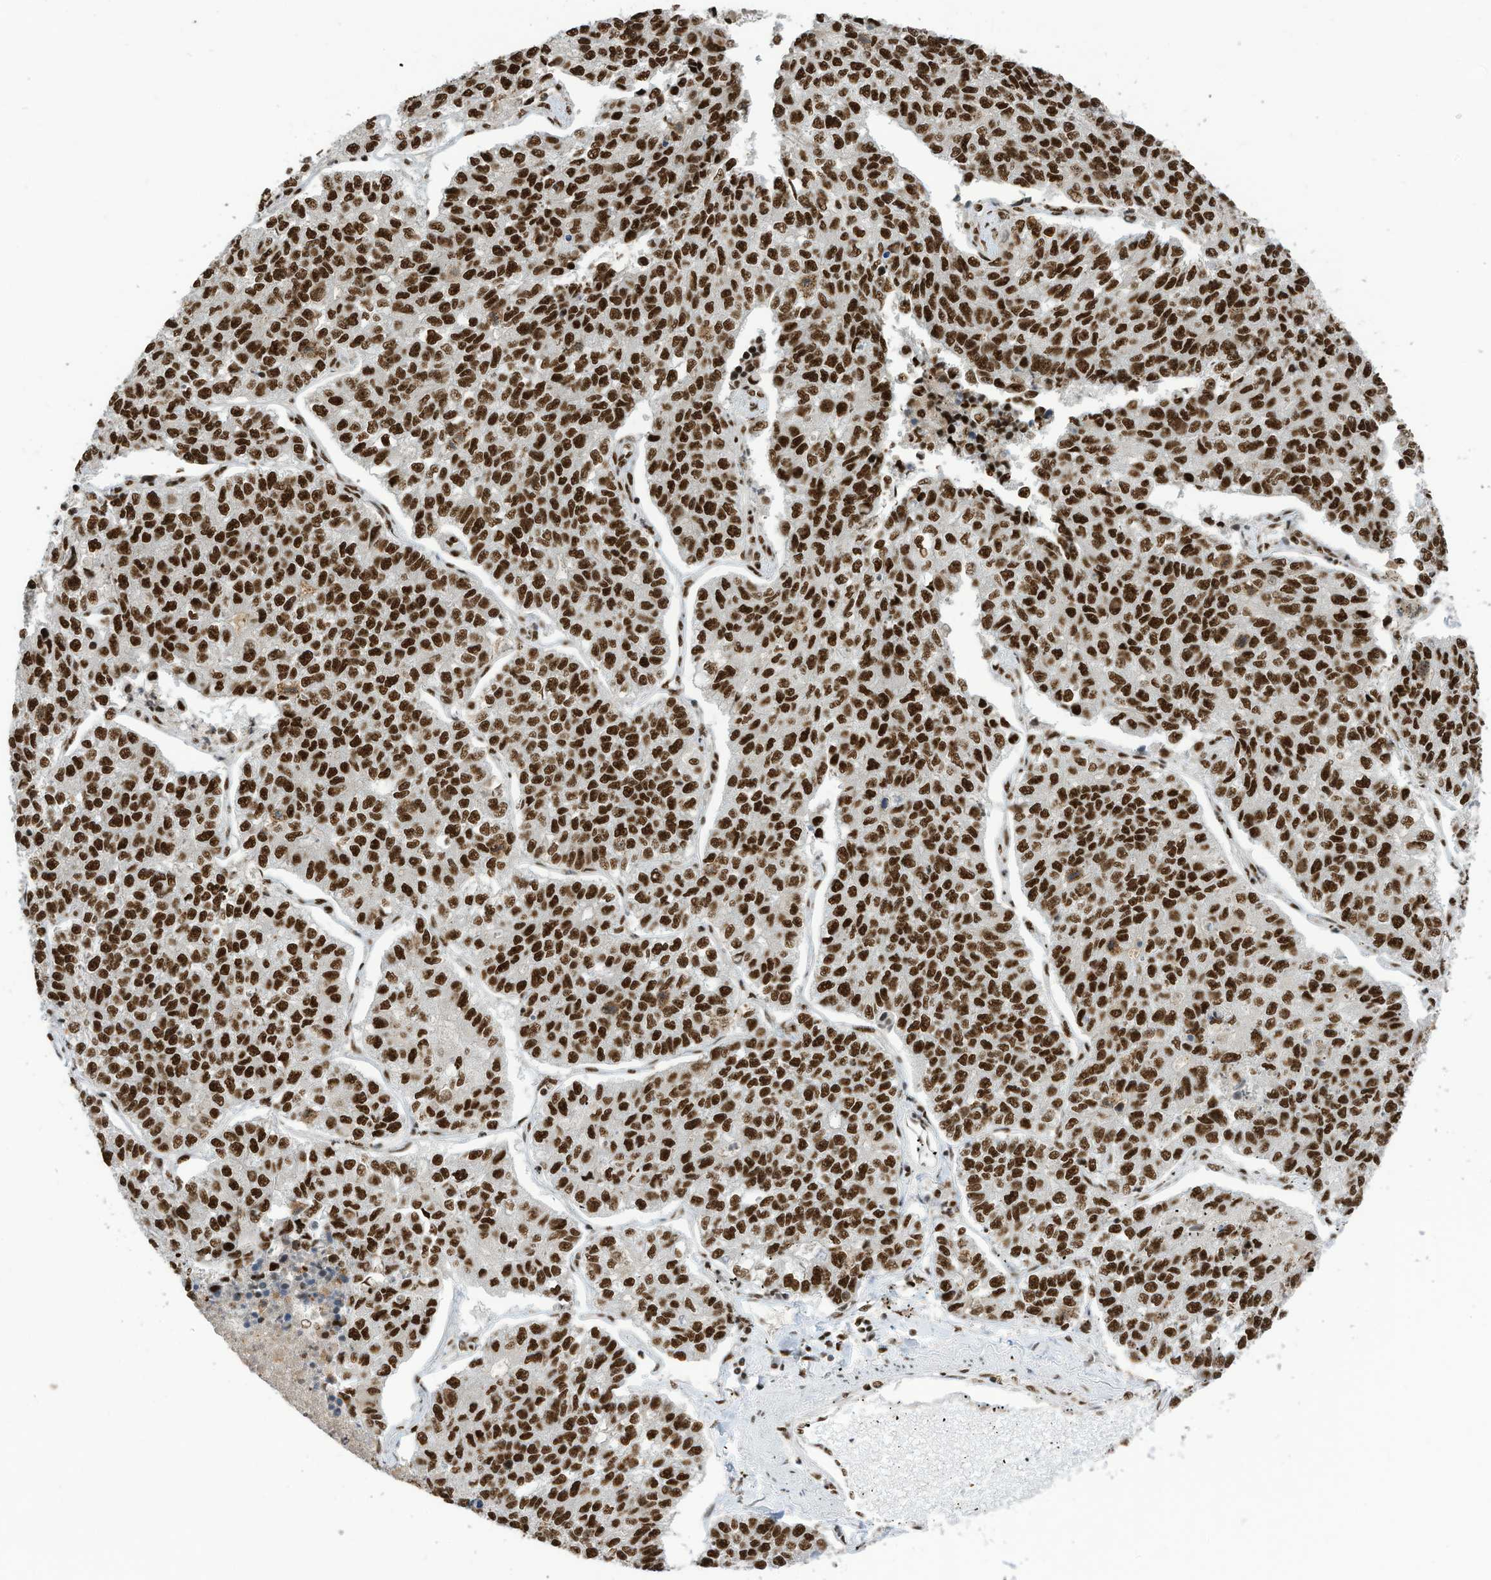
{"staining": {"intensity": "strong", "quantity": ">75%", "location": "nuclear"}, "tissue": "lung cancer", "cell_type": "Tumor cells", "image_type": "cancer", "snomed": [{"axis": "morphology", "description": "Adenocarcinoma, NOS"}, {"axis": "topography", "description": "Lung"}], "caption": "There is high levels of strong nuclear positivity in tumor cells of lung cancer, as demonstrated by immunohistochemical staining (brown color).", "gene": "SF3A3", "patient": {"sex": "male", "age": 49}}